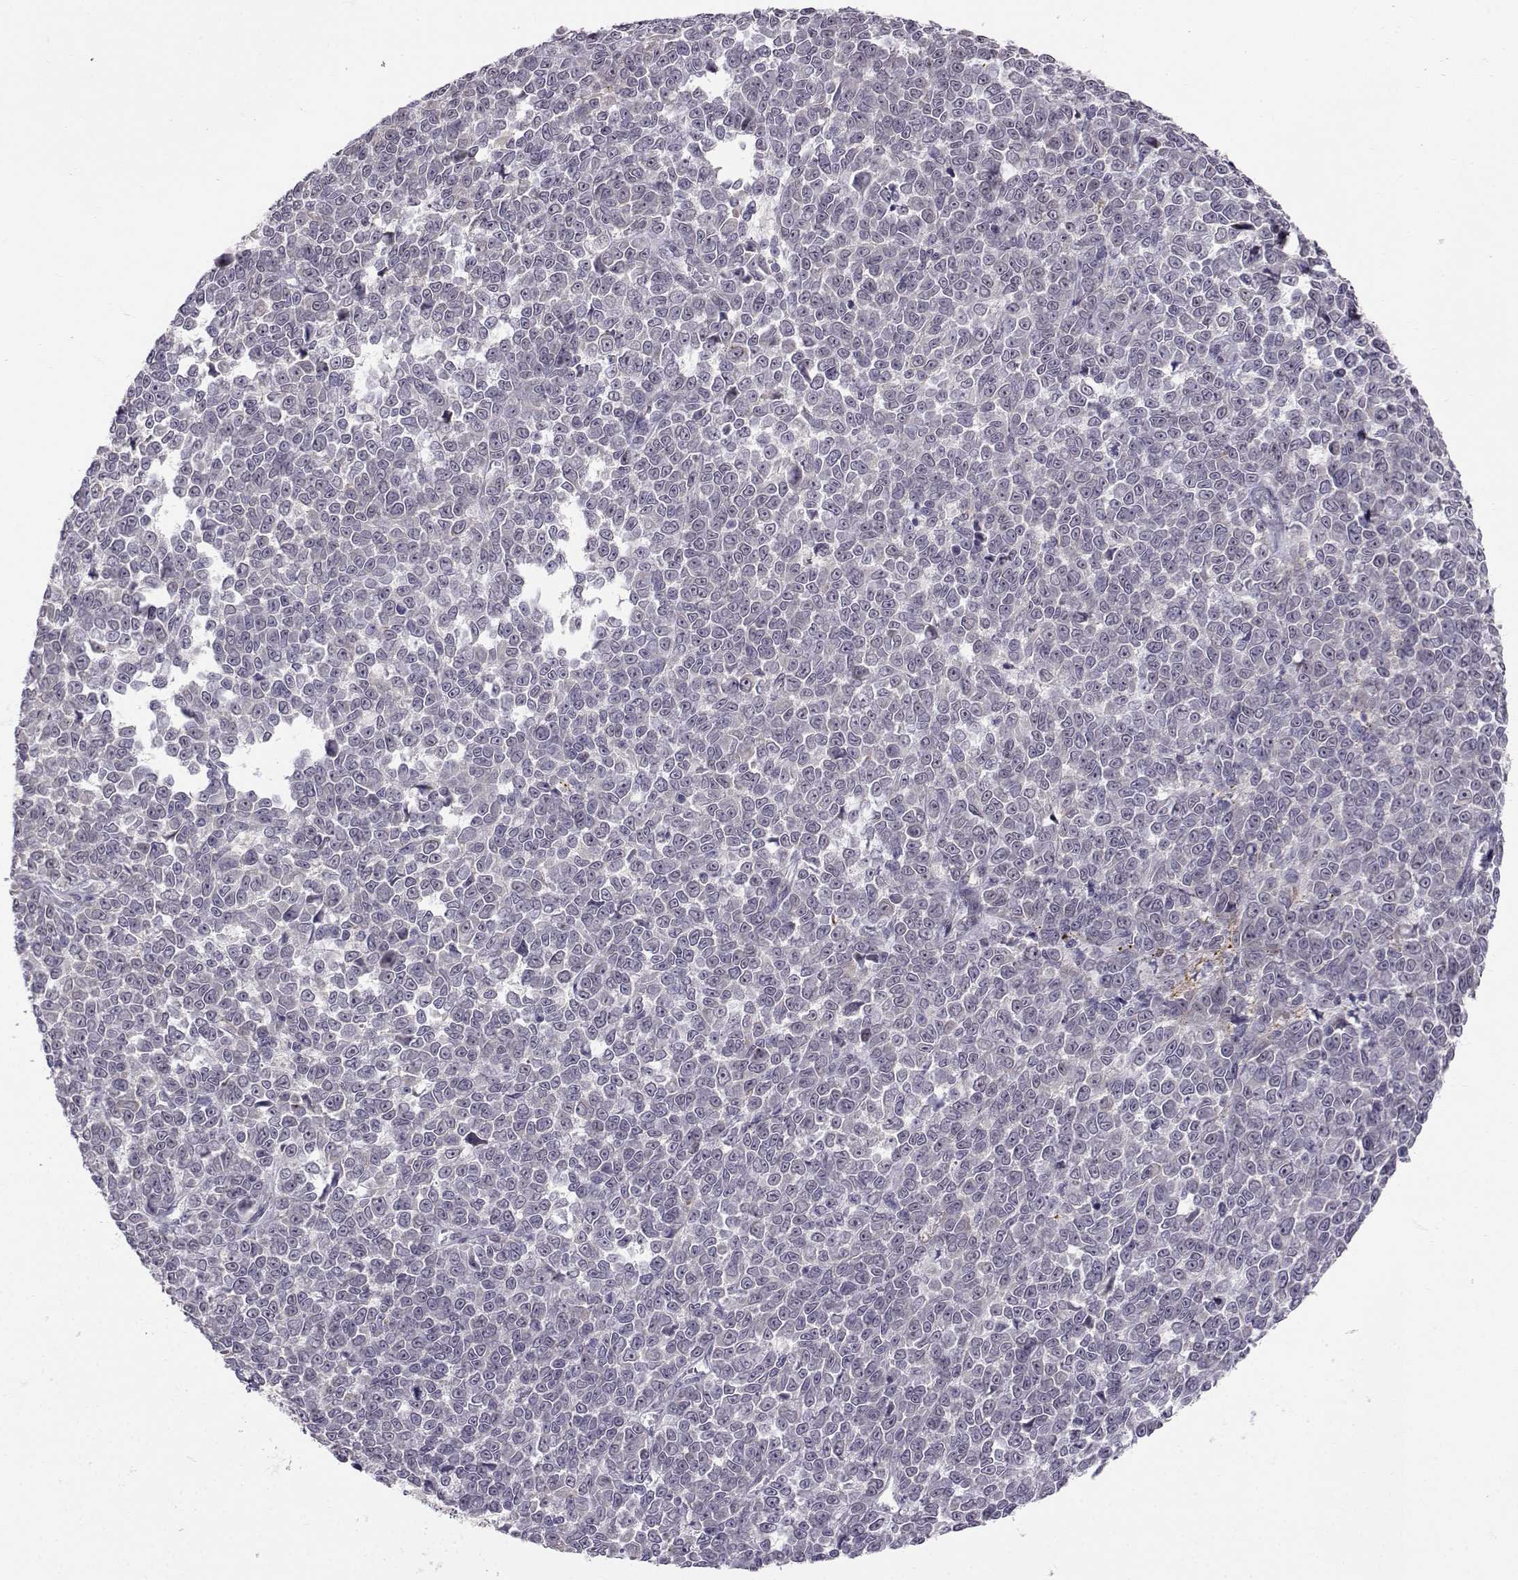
{"staining": {"intensity": "negative", "quantity": "none", "location": "none"}, "tissue": "melanoma", "cell_type": "Tumor cells", "image_type": "cancer", "snomed": [{"axis": "morphology", "description": "Malignant melanoma, NOS"}, {"axis": "topography", "description": "Skin"}], "caption": "IHC of malignant melanoma exhibits no positivity in tumor cells.", "gene": "SLC6A3", "patient": {"sex": "female", "age": 95}}